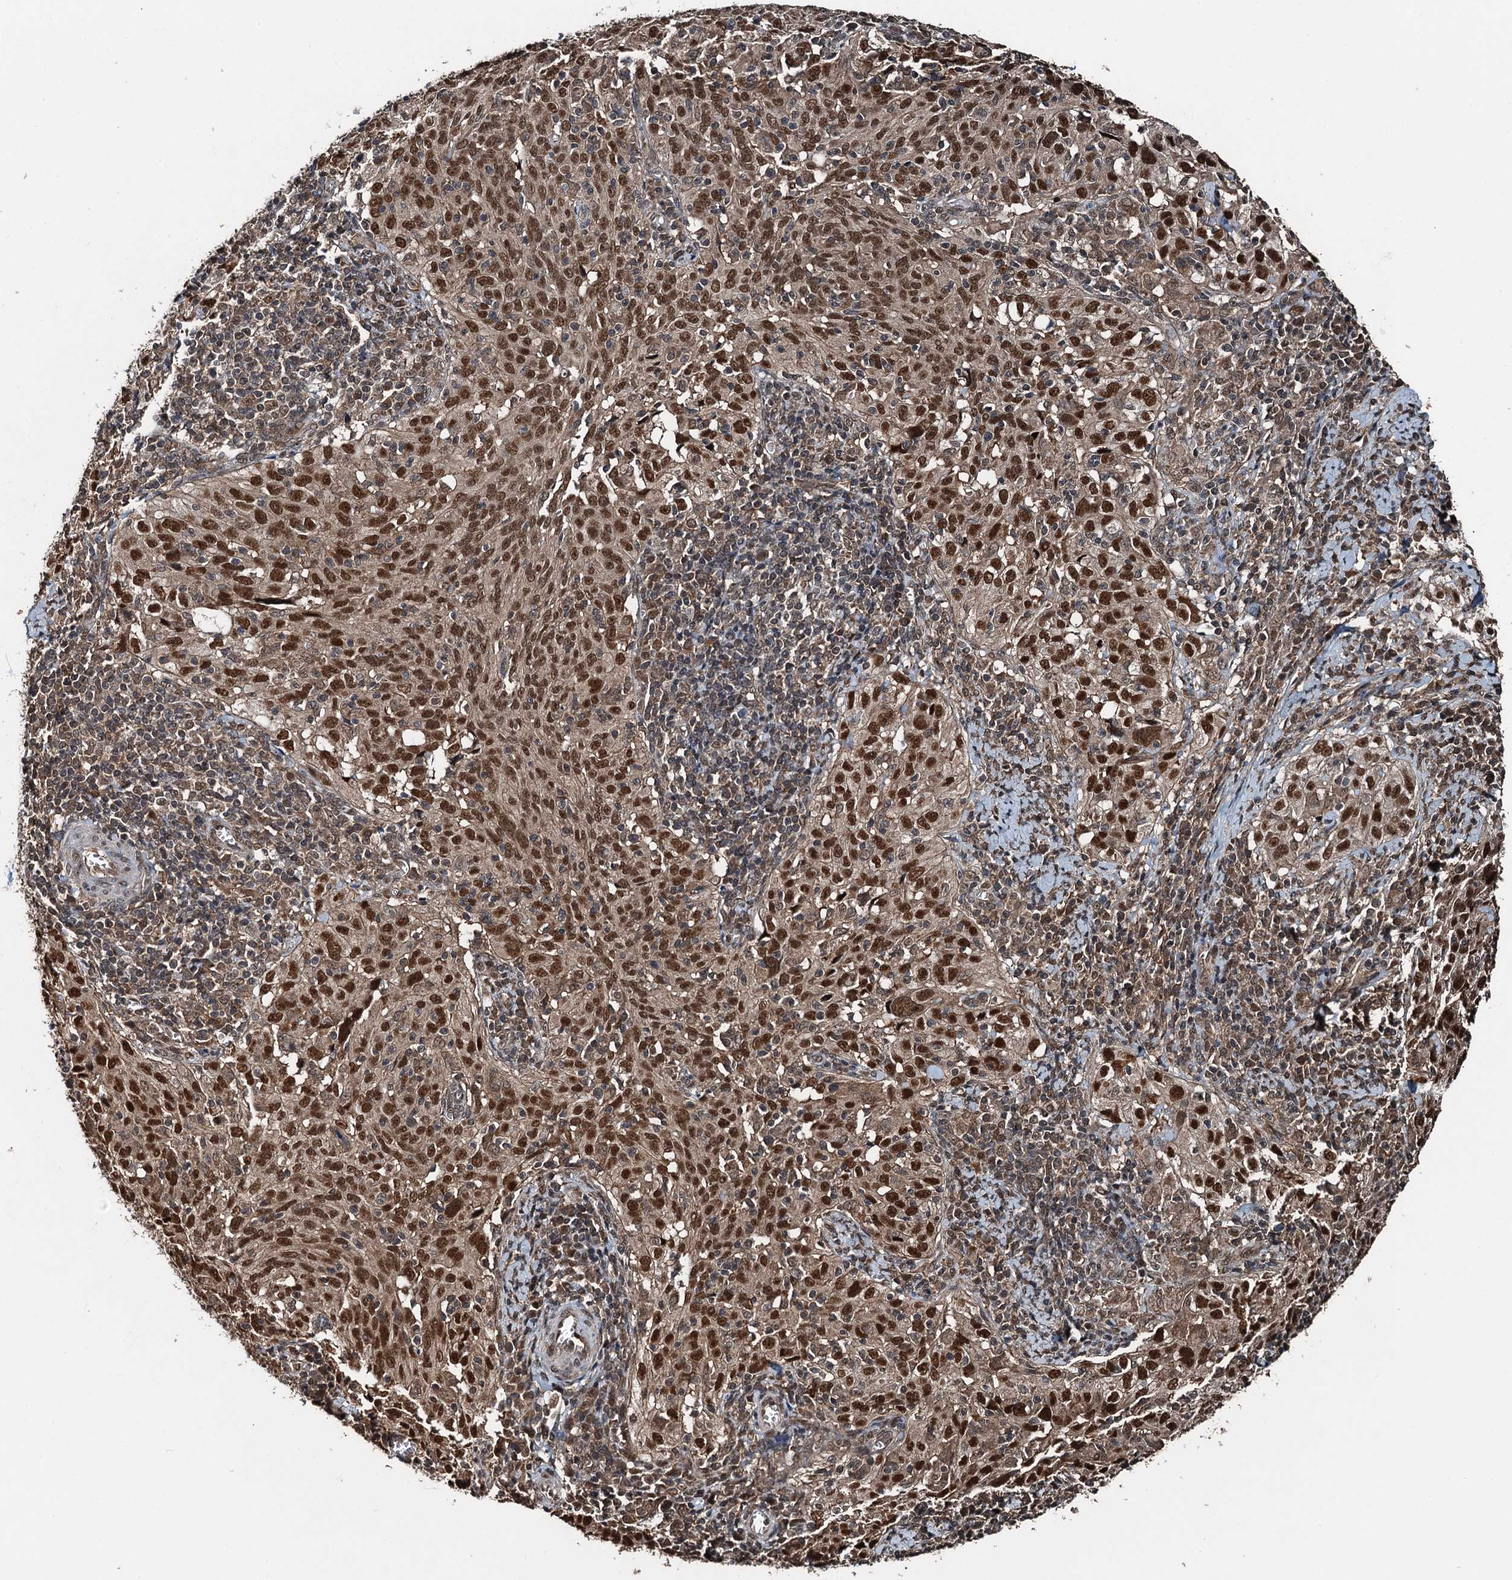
{"staining": {"intensity": "strong", "quantity": ">75%", "location": "nuclear"}, "tissue": "cervical cancer", "cell_type": "Tumor cells", "image_type": "cancer", "snomed": [{"axis": "morphology", "description": "Normal tissue, NOS"}, {"axis": "morphology", "description": "Squamous cell carcinoma, NOS"}, {"axis": "topography", "description": "Cervix"}], "caption": "Immunohistochemistry (IHC) histopathology image of neoplastic tissue: human cervical cancer (squamous cell carcinoma) stained using IHC displays high levels of strong protein expression localized specifically in the nuclear of tumor cells, appearing as a nuclear brown color.", "gene": "UBXN6", "patient": {"sex": "female", "age": 31}}